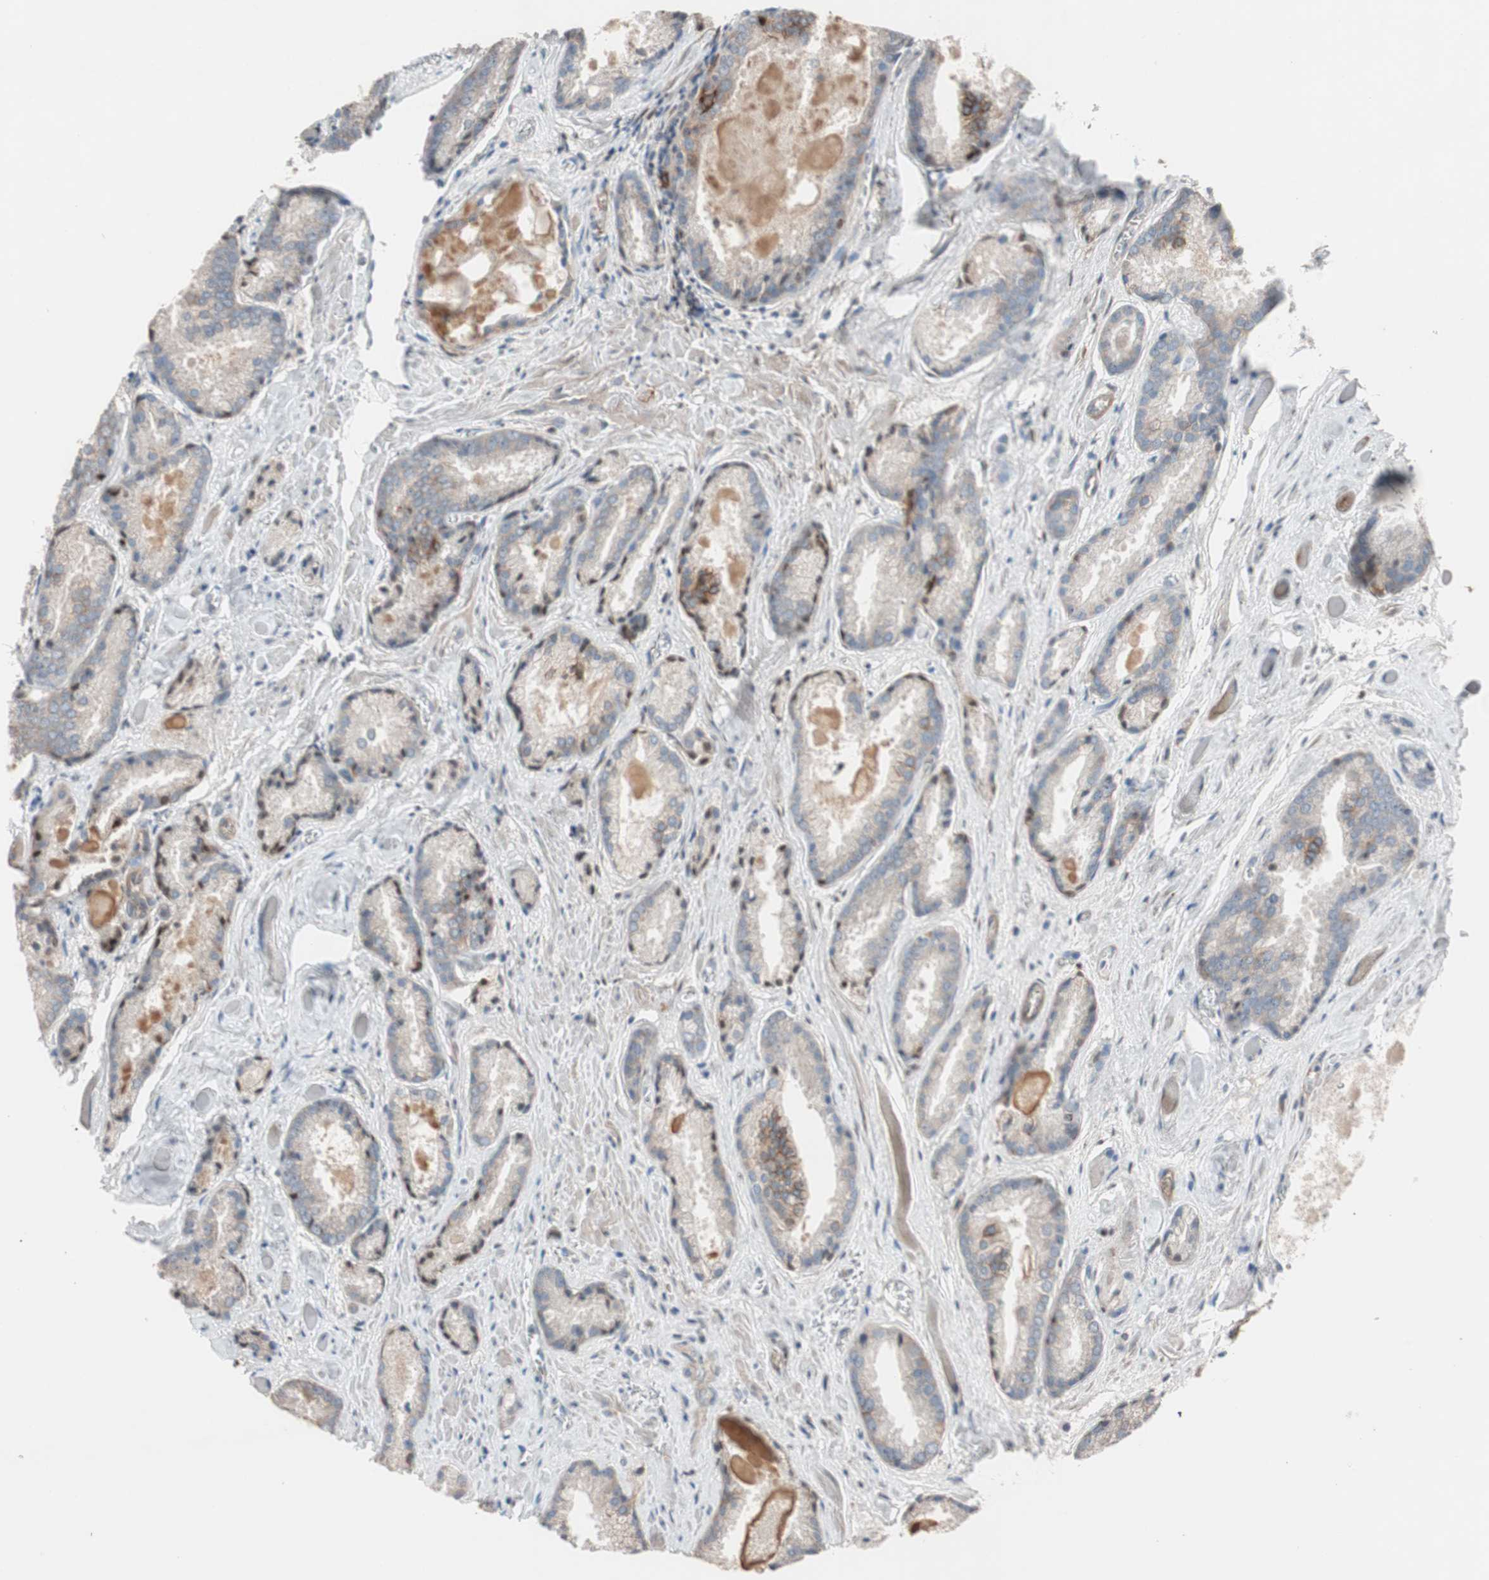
{"staining": {"intensity": "weak", "quantity": ">75%", "location": "cytoplasmic/membranous"}, "tissue": "prostate cancer", "cell_type": "Tumor cells", "image_type": "cancer", "snomed": [{"axis": "morphology", "description": "Adenocarcinoma, Low grade"}, {"axis": "topography", "description": "Prostate"}], "caption": "Human adenocarcinoma (low-grade) (prostate) stained with a brown dye shows weak cytoplasmic/membranous positive positivity in approximately >75% of tumor cells.", "gene": "SDC4", "patient": {"sex": "male", "age": 64}}